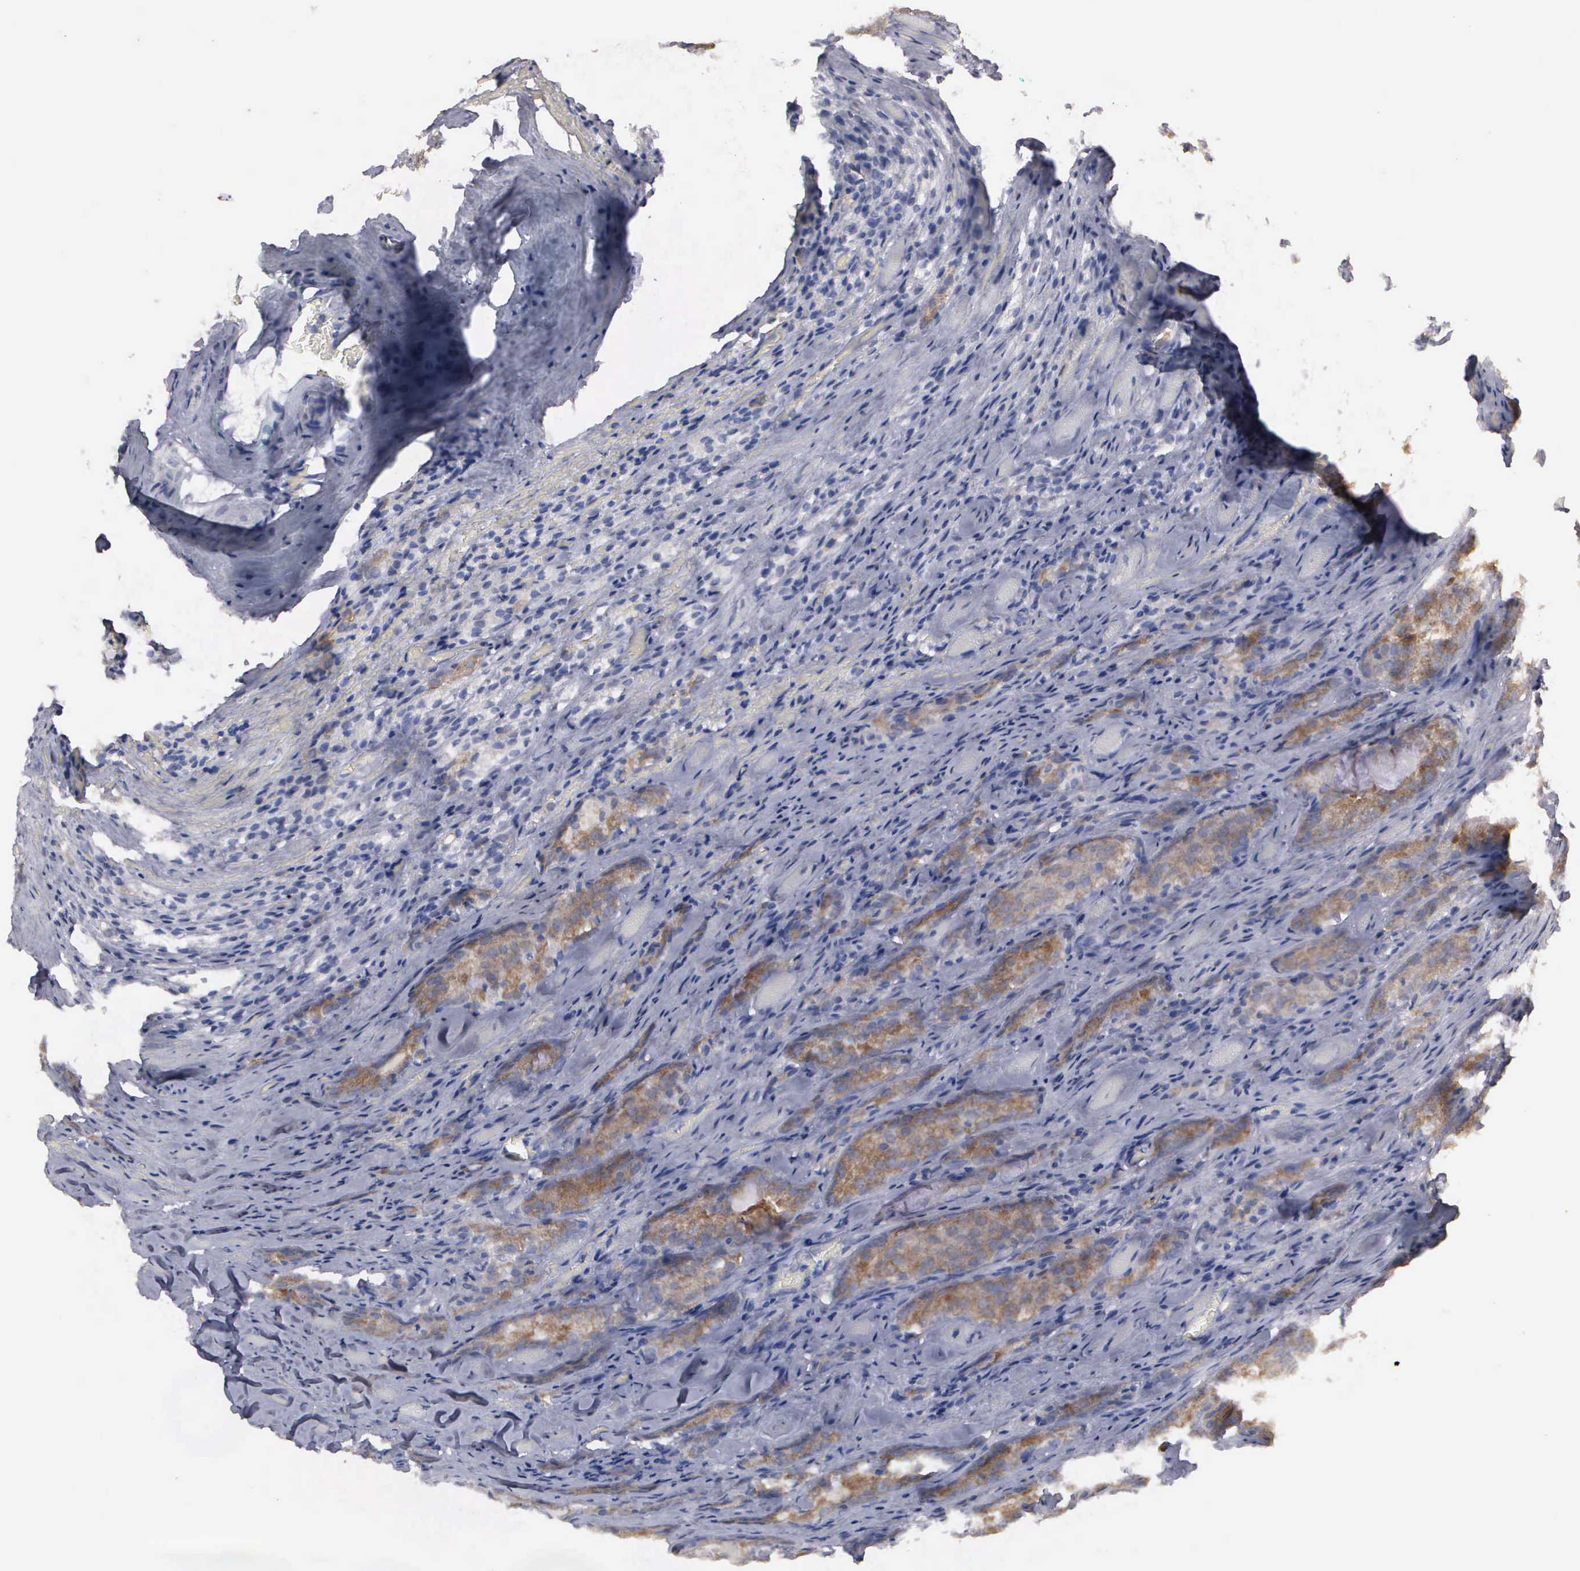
{"staining": {"intensity": "moderate", "quantity": ">75%", "location": "cytoplasmic/membranous"}, "tissue": "prostate cancer", "cell_type": "Tumor cells", "image_type": "cancer", "snomed": [{"axis": "morphology", "description": "Adenocarcinoma, Medium grade"}, {"axis": "topography", "description": "Prostate"}], "caption": "The micrograph reveals a brown stain indicating the presence of a protein in the cytoplasmic/membranous of tumor cells in prostate cancer.", "gene": "CEP170B", "patient": {"sex": "male", "age": 60}}